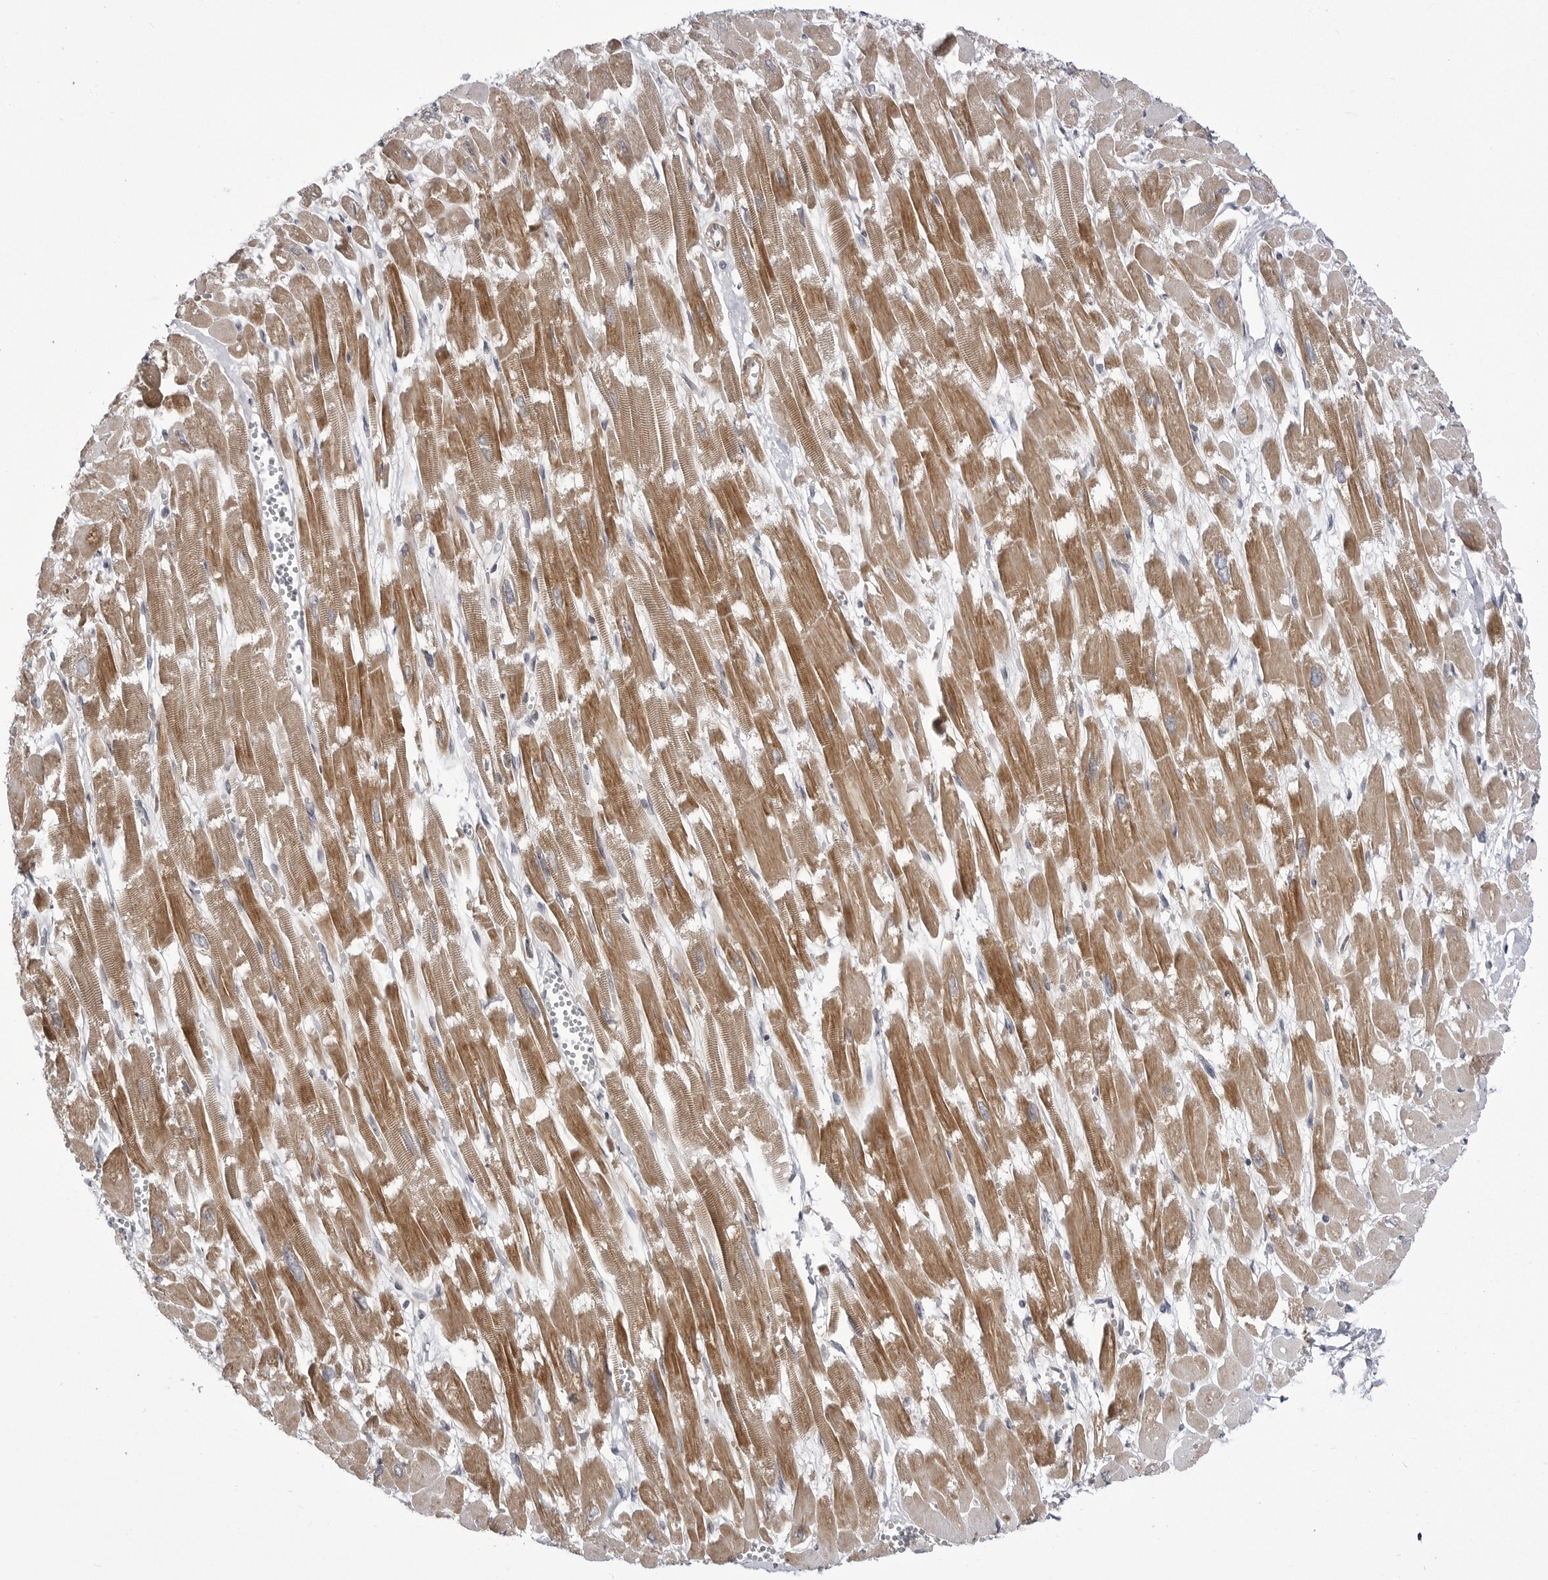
{"staining": {"intensity": "moderate", "quantity": ">75%", "location": "cytoplasmic/membranous"}, "tissue": "heart muscle", "cell_type": "Cardiomyocytes", "image_type": "normal", "snomed": [{"axis": "morphology", "description": "Normal tissue, NOS"}, {"axis": "topography", "description": "Heart"}], "caption": "Immunohistochemical staining of normal heart muscle exhibits moderate cytoplasmic/membranous protein staining in about >75% of cardiomyocytes. The staining was performed using DAB (3,3'-diaminobenzidine), with brown indicating positive protein expression. Nuclei are stained blue with hematoxylin.", "gene": "CCDC18", "patient": {"sex": "male", "age": 54}}